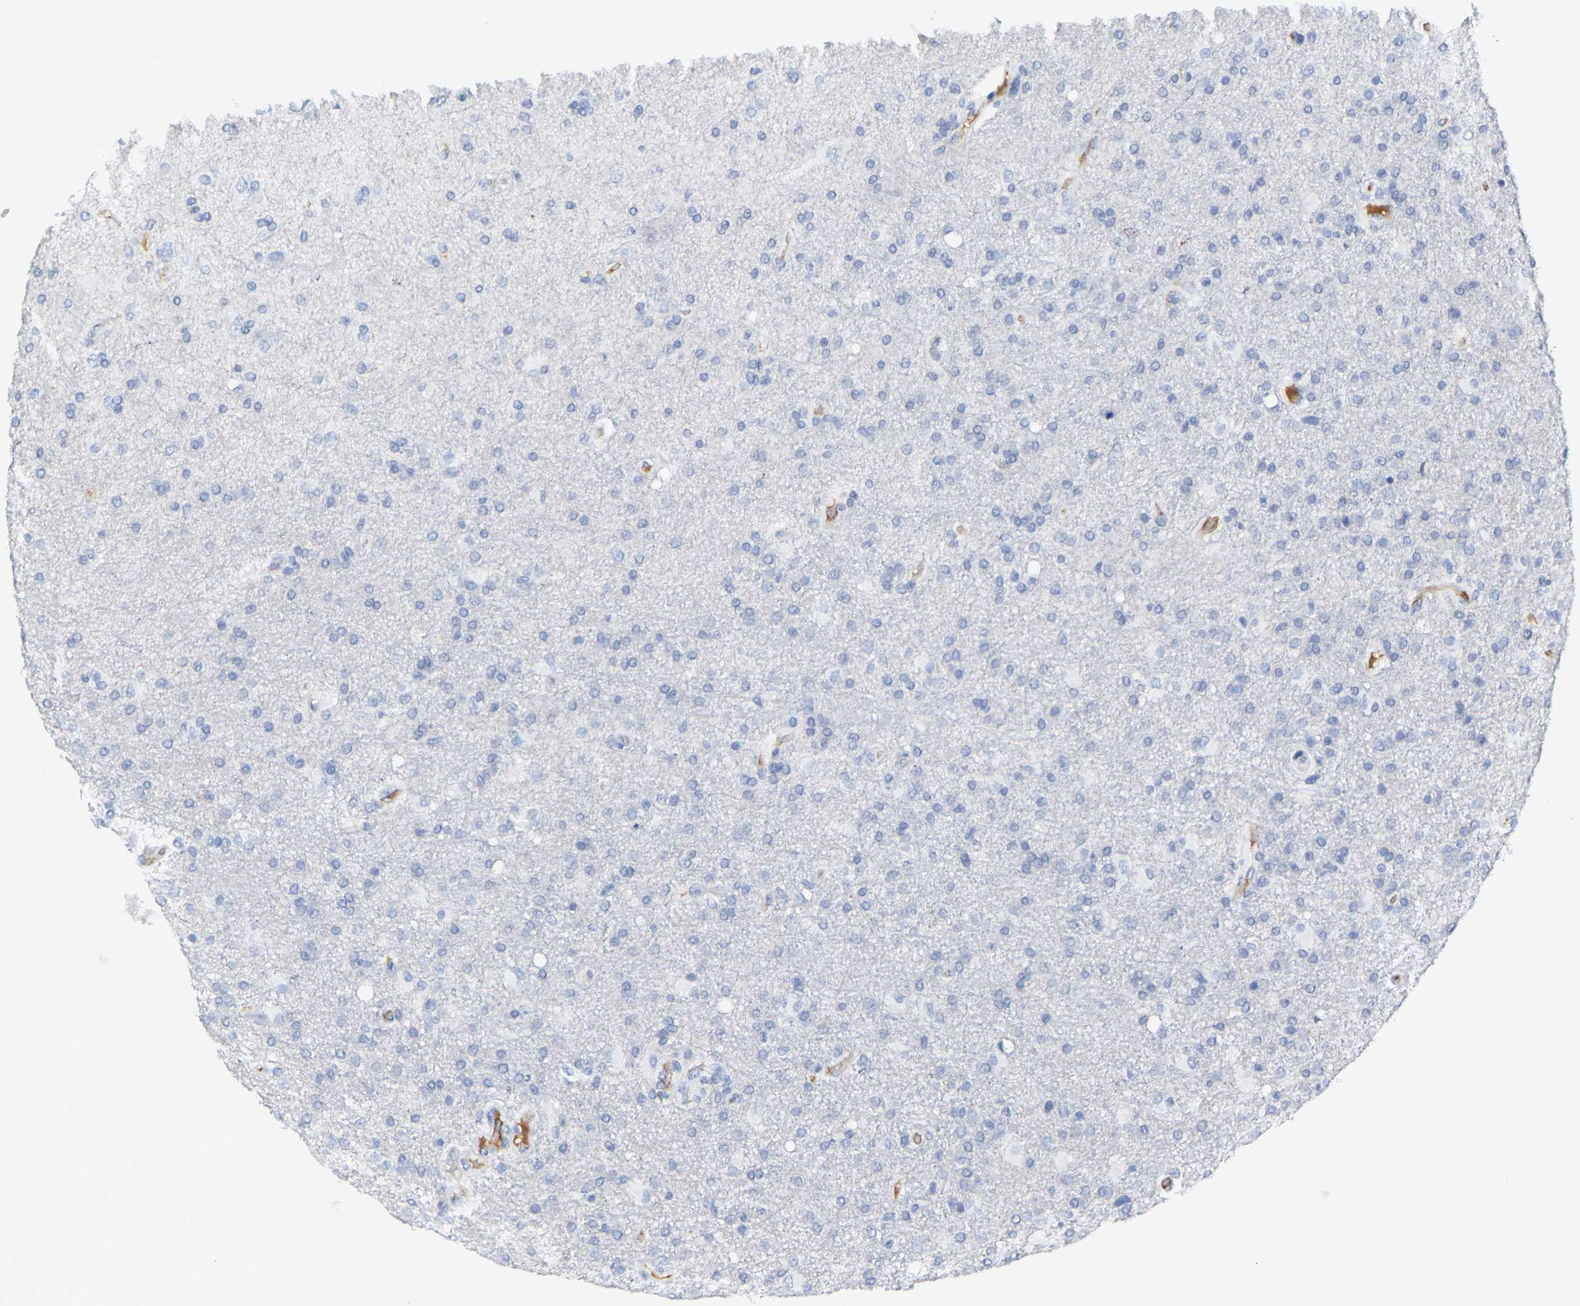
{"staining": {"intensity": "negative", "quantity": "none", "location": "none"}, "tissue": "glioma", "cell_type": "Tumor cells", "image_type": "cancer", "snomed": [{"axis": "morphology", "description": "Glioma, malignant, High grade"}, {"axis": "topography", "description": "Brain"}], "caption": "The immunohistochemistry micrograph has no significant positivity in tumor cells of malignant glioma (high-grade) tissue.", "gene": "GNAS", "patient": {"sex": "male", "age": 72}}